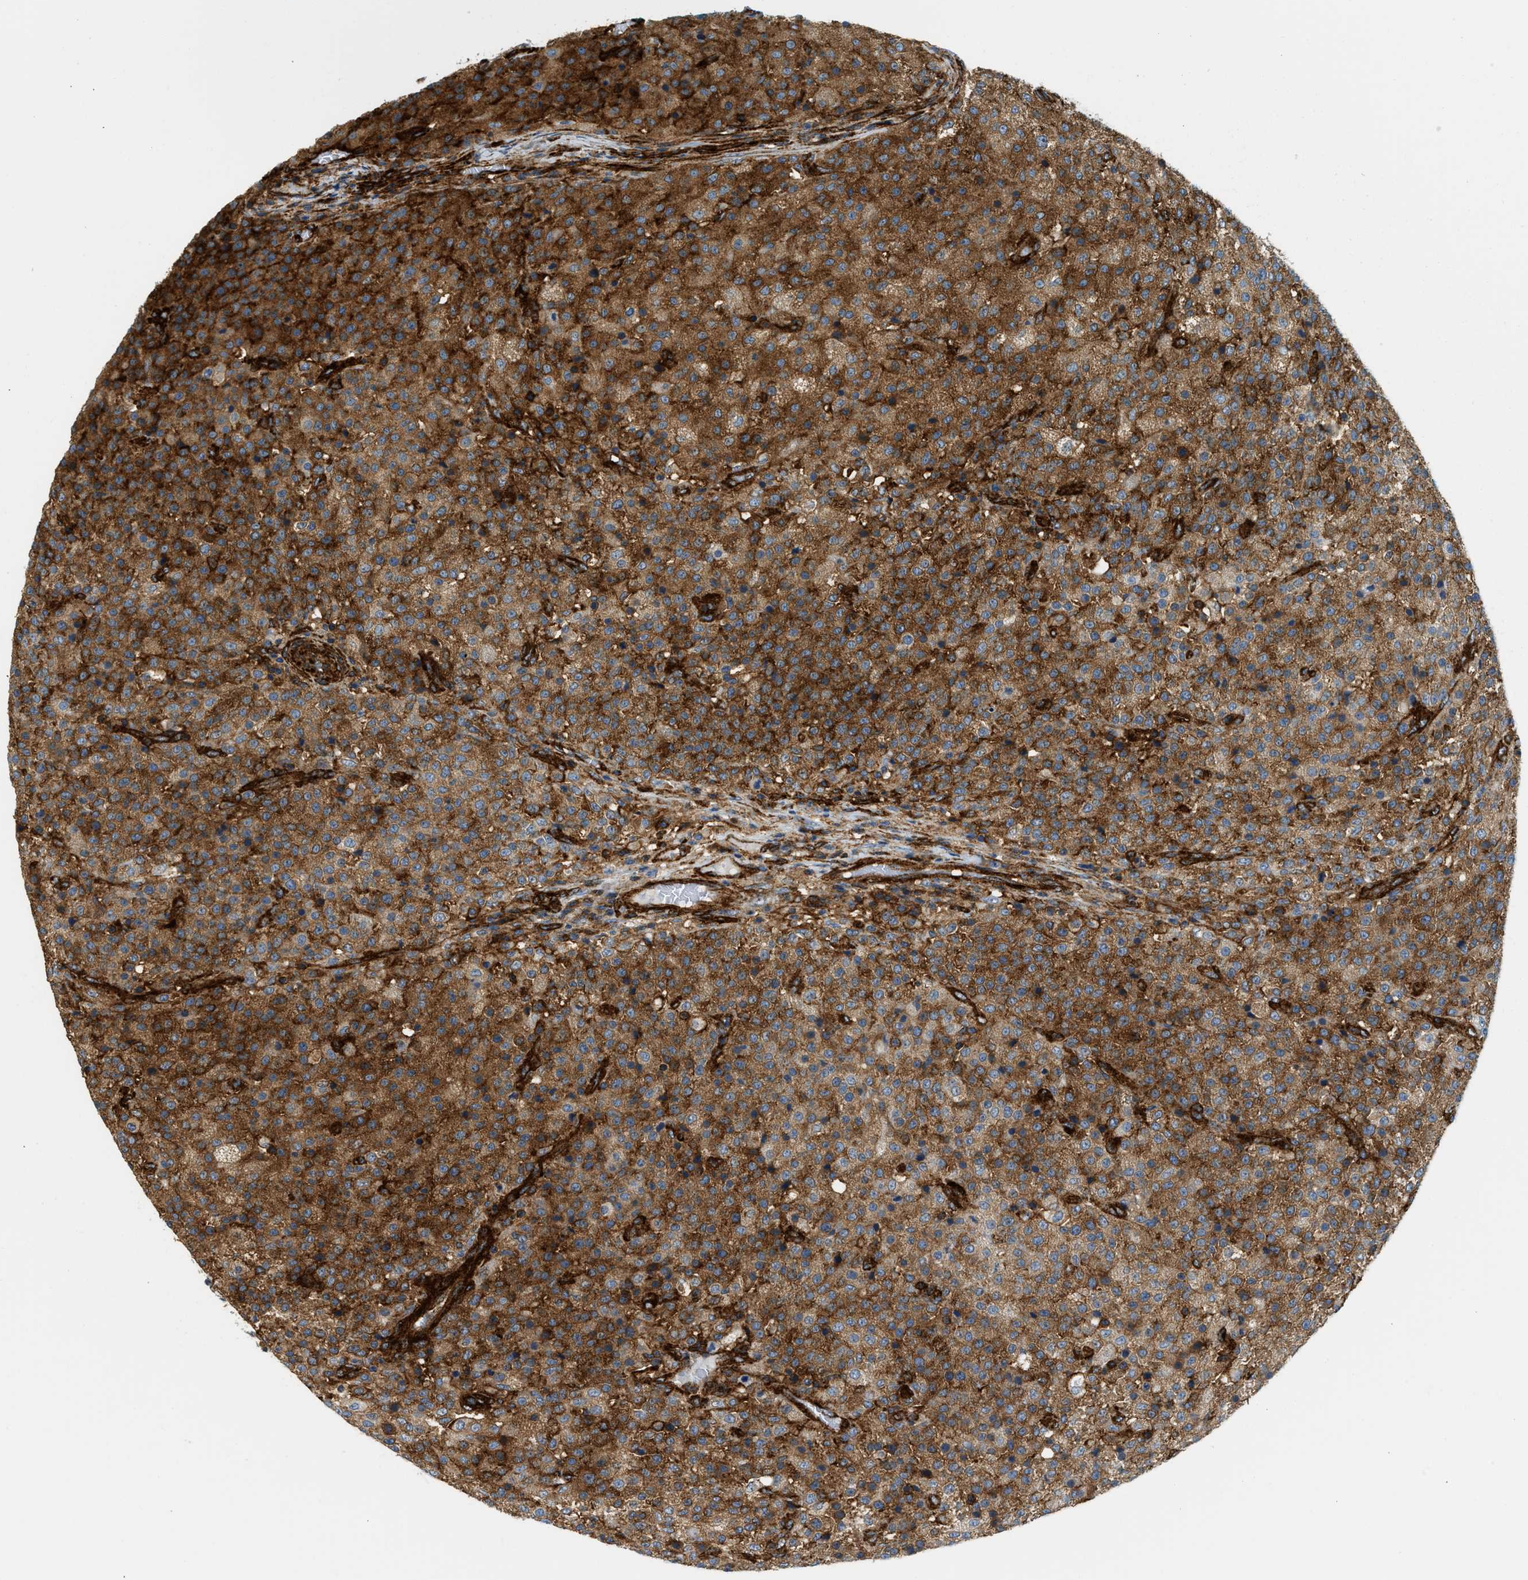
{"staining": {"intensity": "moderate", "quantity": ">75%", "location": "cytoplasmic/membranous"}, "tissue": "testis cancer", "cell_type": "Tumor cells", "image_type": "cancer", "snomed": [{"axis": "morphology", "description": "Seminoma, NOS"}, {"axis": "topography", "description": "Testis"}], "caption": "A medium amount of moderate cytoplasmic/membranous staining is appreciated in approximately >75% of tumor cells in testis seminoma tissue.", "gene": "HIP1", "patient": {"sex": "male", "age": 59}}